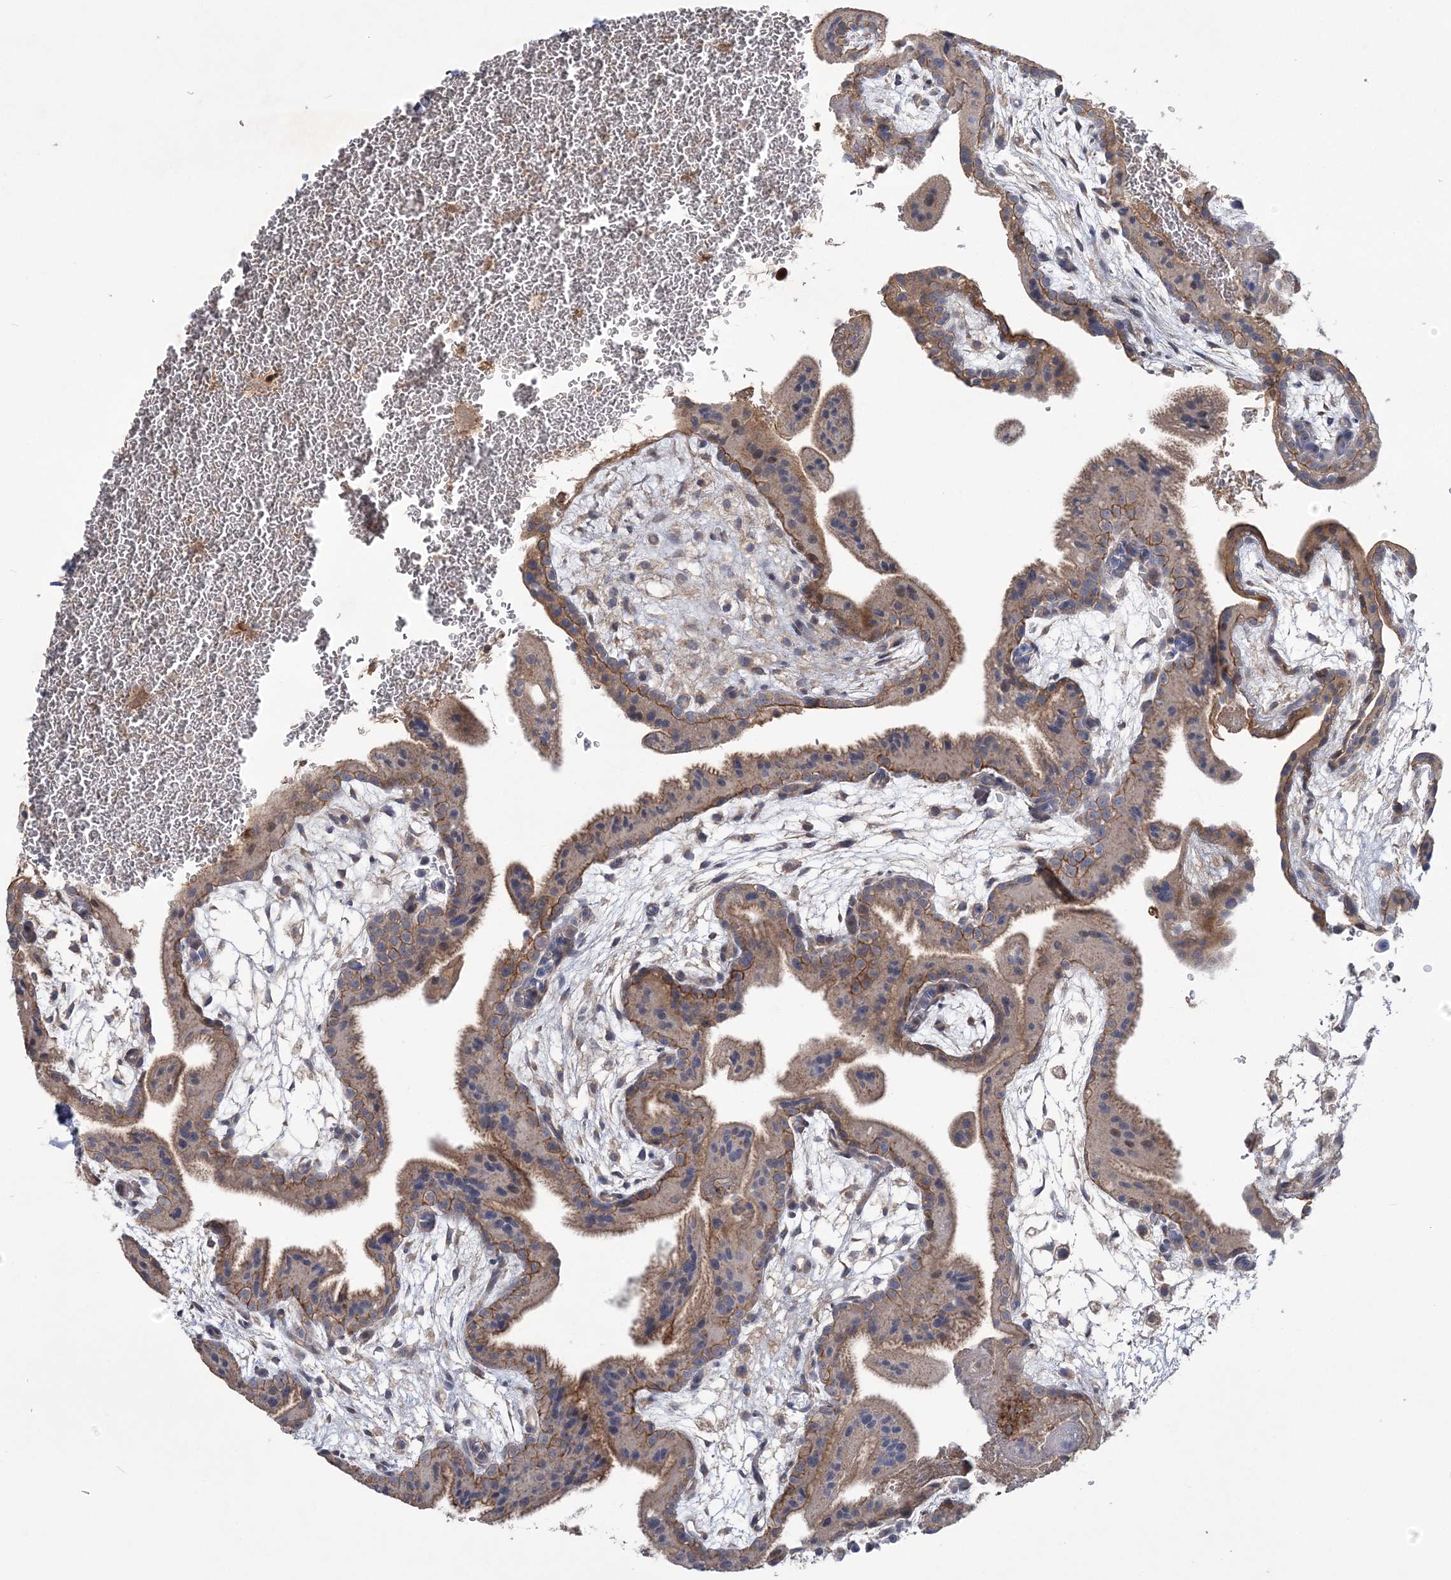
{"staining": {"intensity": "moderate", "quantity": ">75%", "location": "cytoplasmic/membranous"}, "tissue": "placenta", "cell_type": "Decidual cells", "image_type": "normal", "snomed": [{"axis": "morphology", "description": "Normal tissue, NOS"}, {"axis": "topography", "description": "Placenta"}], "caption": "Immunohistochemistry photomicrograph of normal human placenta stained for a protein (brown), which reveals medium levels of moderate cytoplasmic/membranous staining in approximately >75% of decidual cells.", "gene": "WBP1L", "patient": {"sex": "female", "age": 35}}